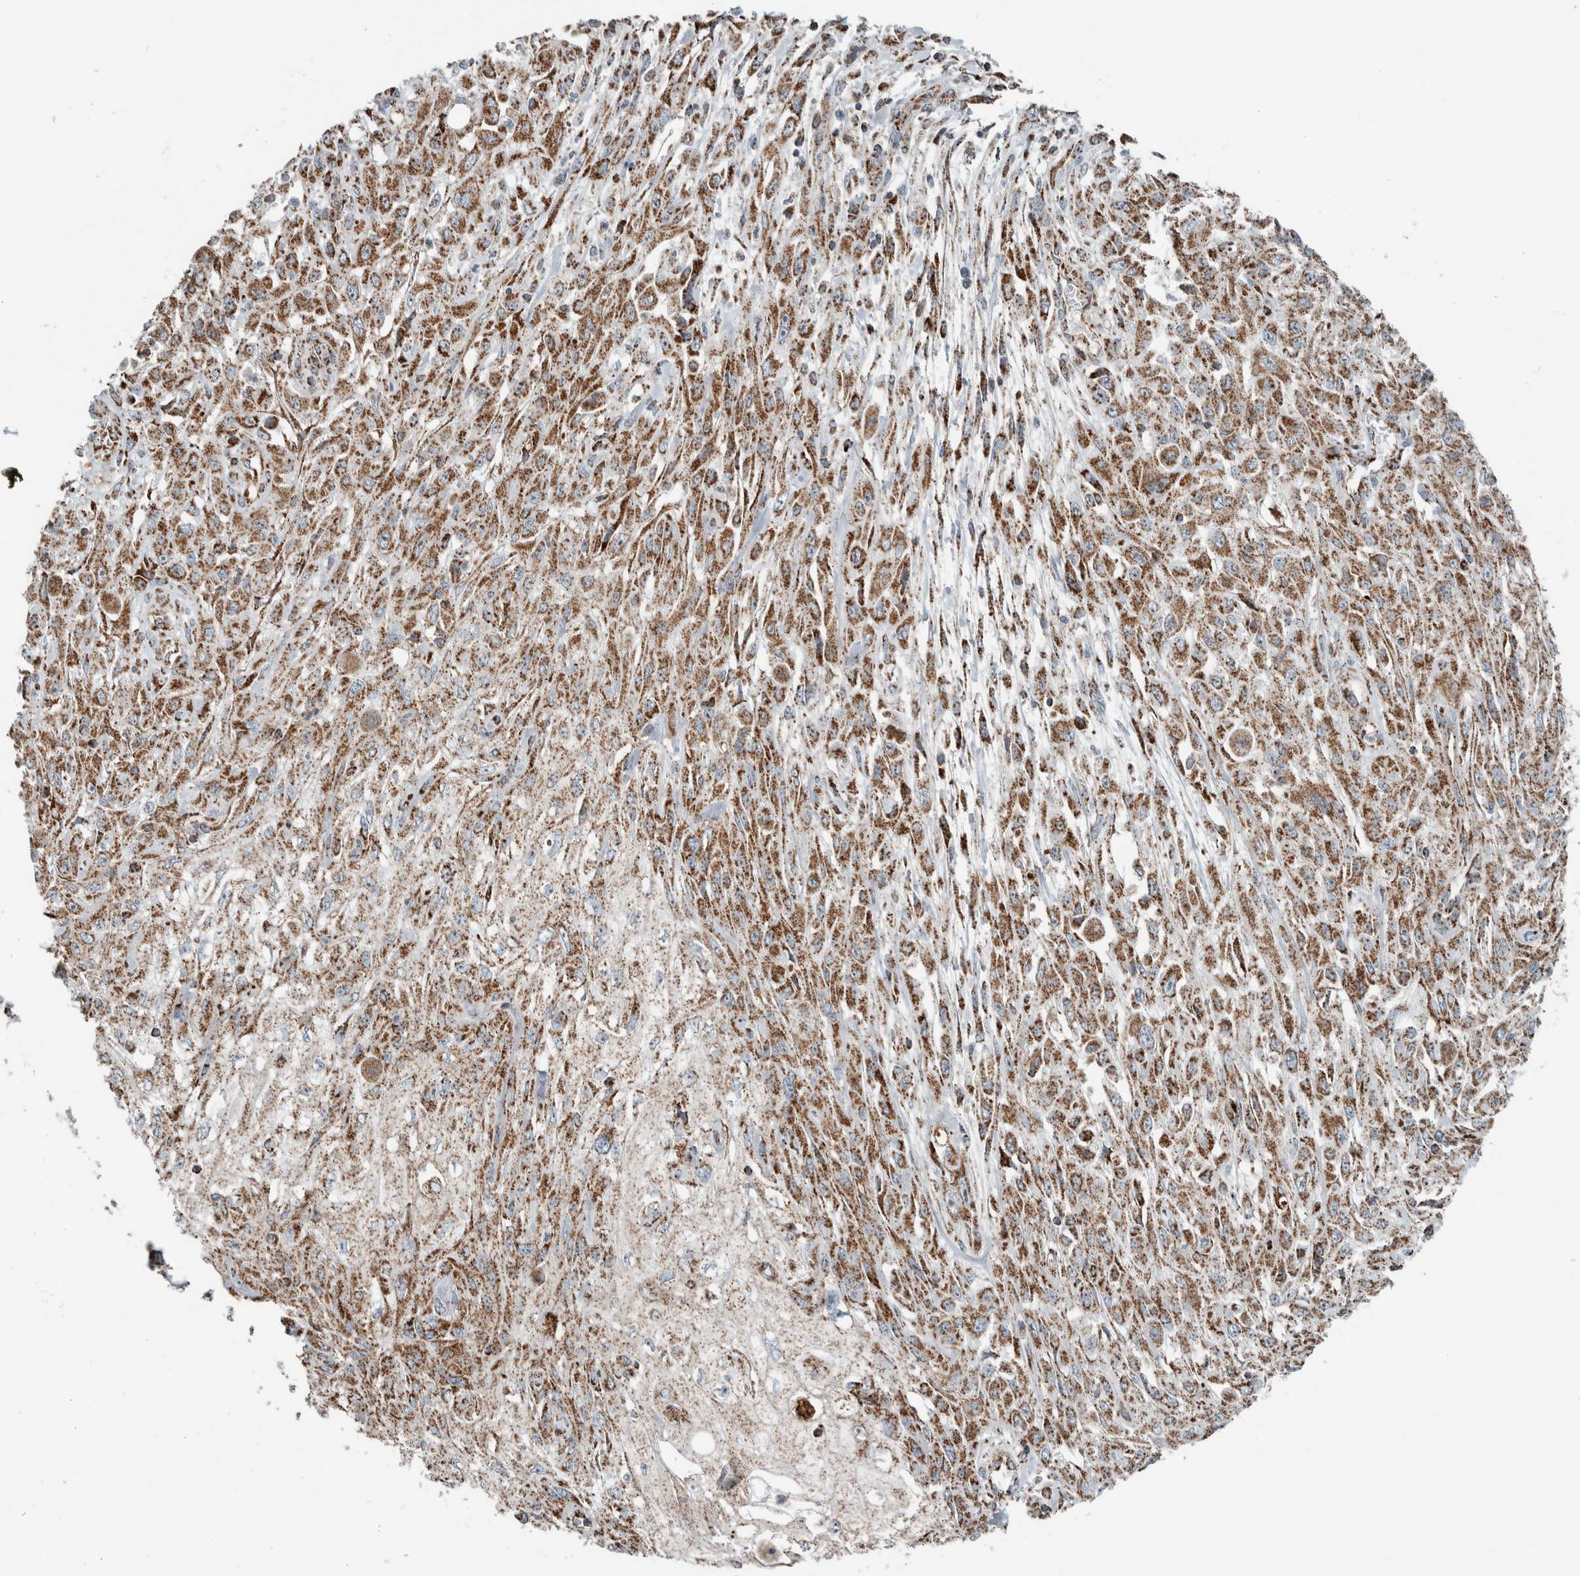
{"staining": {"intensity": "moderate", "quantity": ">75%", "location": "cytoplasmic/membranous"}, "tissue": "skin cancer", "cell_type": "Tumor cells", "image_type": "cancer", "snomed": [{"axis": "morphology", "description": "Squamous cell carcinoma, NOS"}, {"axis": "morphology", "description": "Squamous cell carcinoma, metastatic, NOS"}, {"axis": "topography", "description": "Skin"}, {"axis": "topography", "description": "Lymph node"}], "caption": "Approximately >75% of tumor cells in metastatic squamous cell carcinoma (skin) show moderate cytoplasmic/membranous protein expression as visualized by brown immunohistochemical staining.", "gene": "CNTROB", "patient": {"sex": "male", "age": 75}}